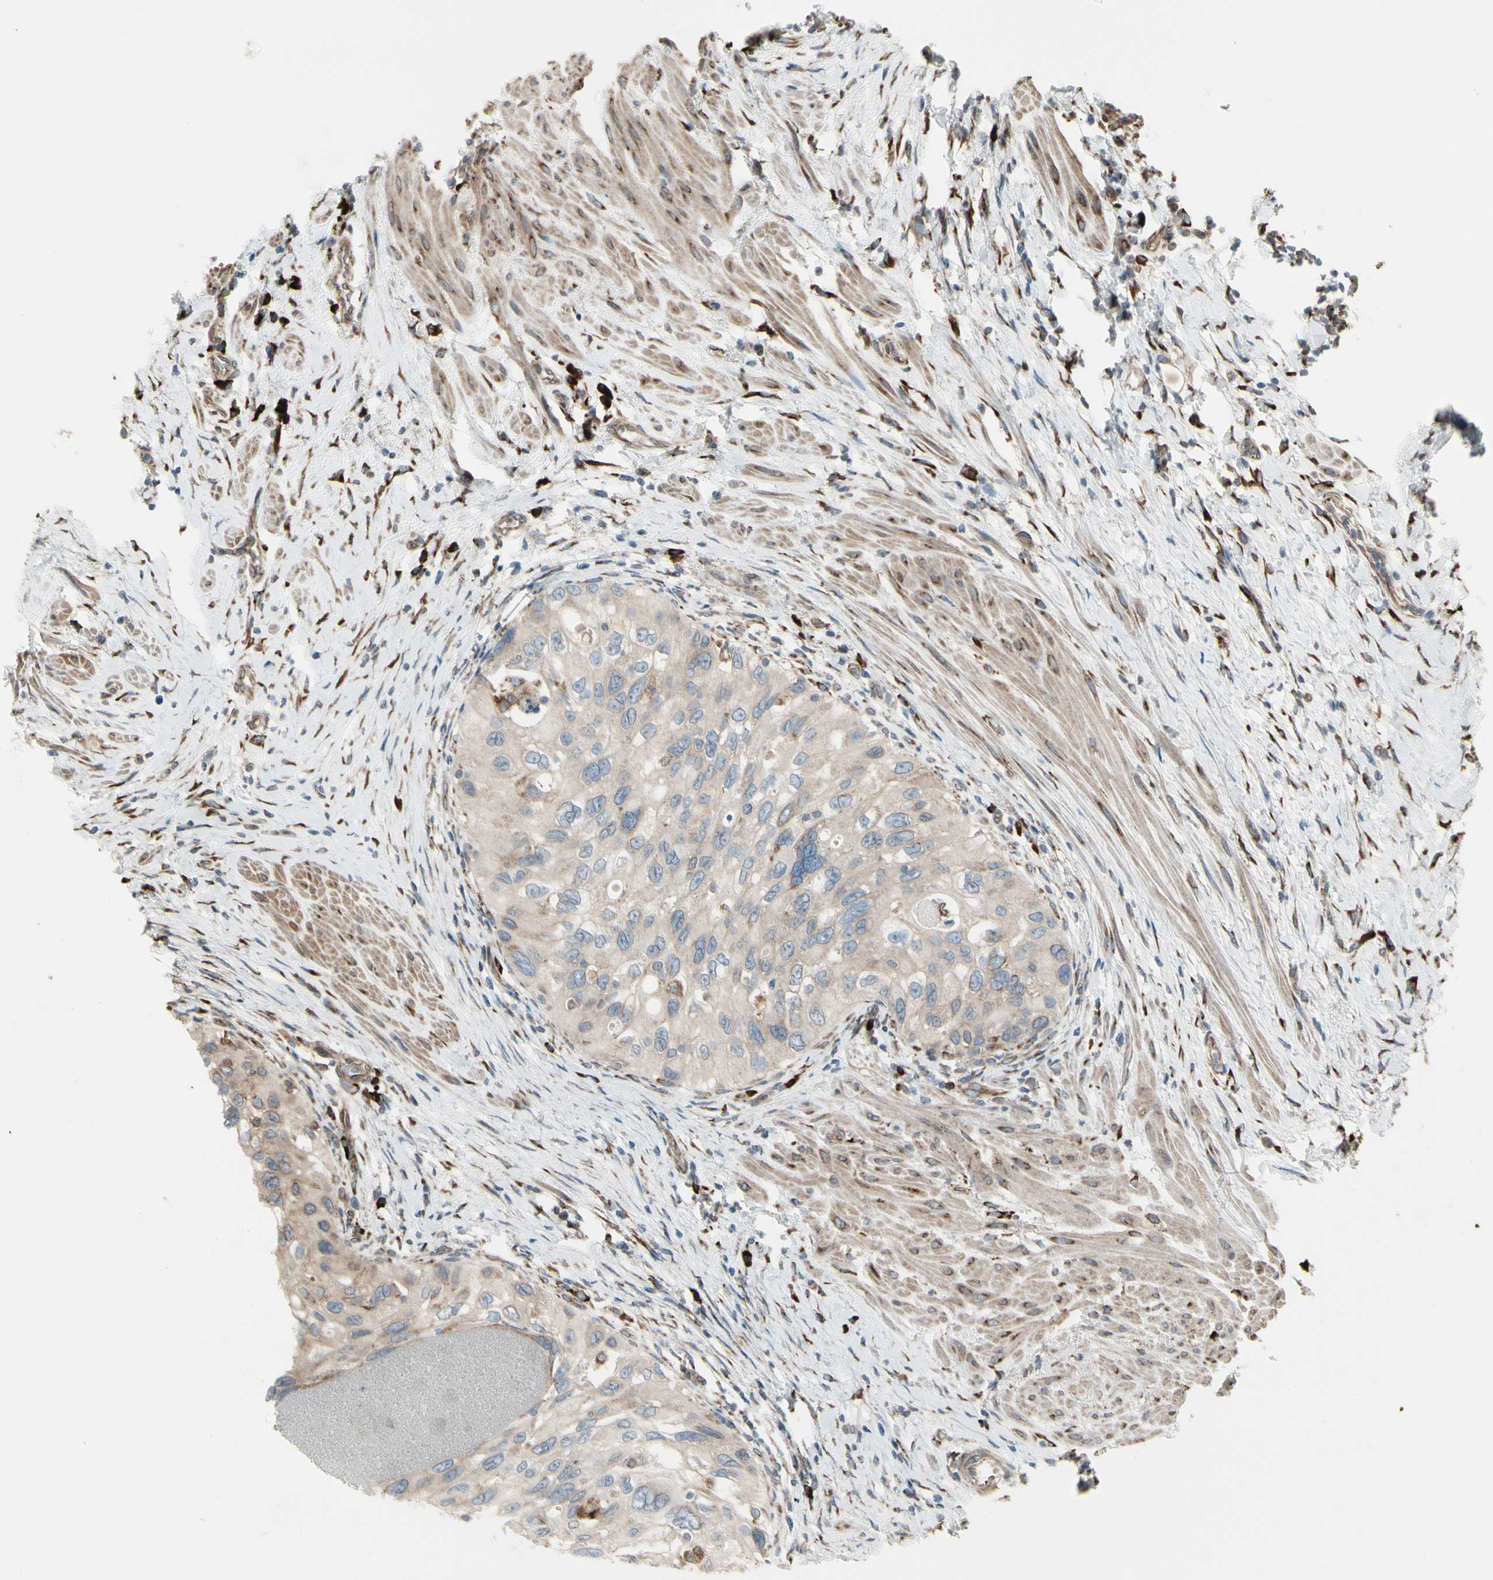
{"staining": {"intensity": "weak", "quantity": ">75%", "location": "cytoplasmic/membranous"}, "tissue": "urothelial cancer", "cell_type": "Tumor cells", "image_type": "cancer", "snomed": [{"axis": "morphology", "description": "Urothelial carcinoma, High grade"}, {"axis": "topography", "description": "Urinary bladder"}], "caption": "A histopathology image showing weak cytoplasmic/membranous positivity in approximately >75% of tumor cells in urothelial carcinoma (high-grade), as visualized by brown immunohistochemical staining.", "gene": "FNDC3A", "patient": {"sex": "female", "age": 56}}